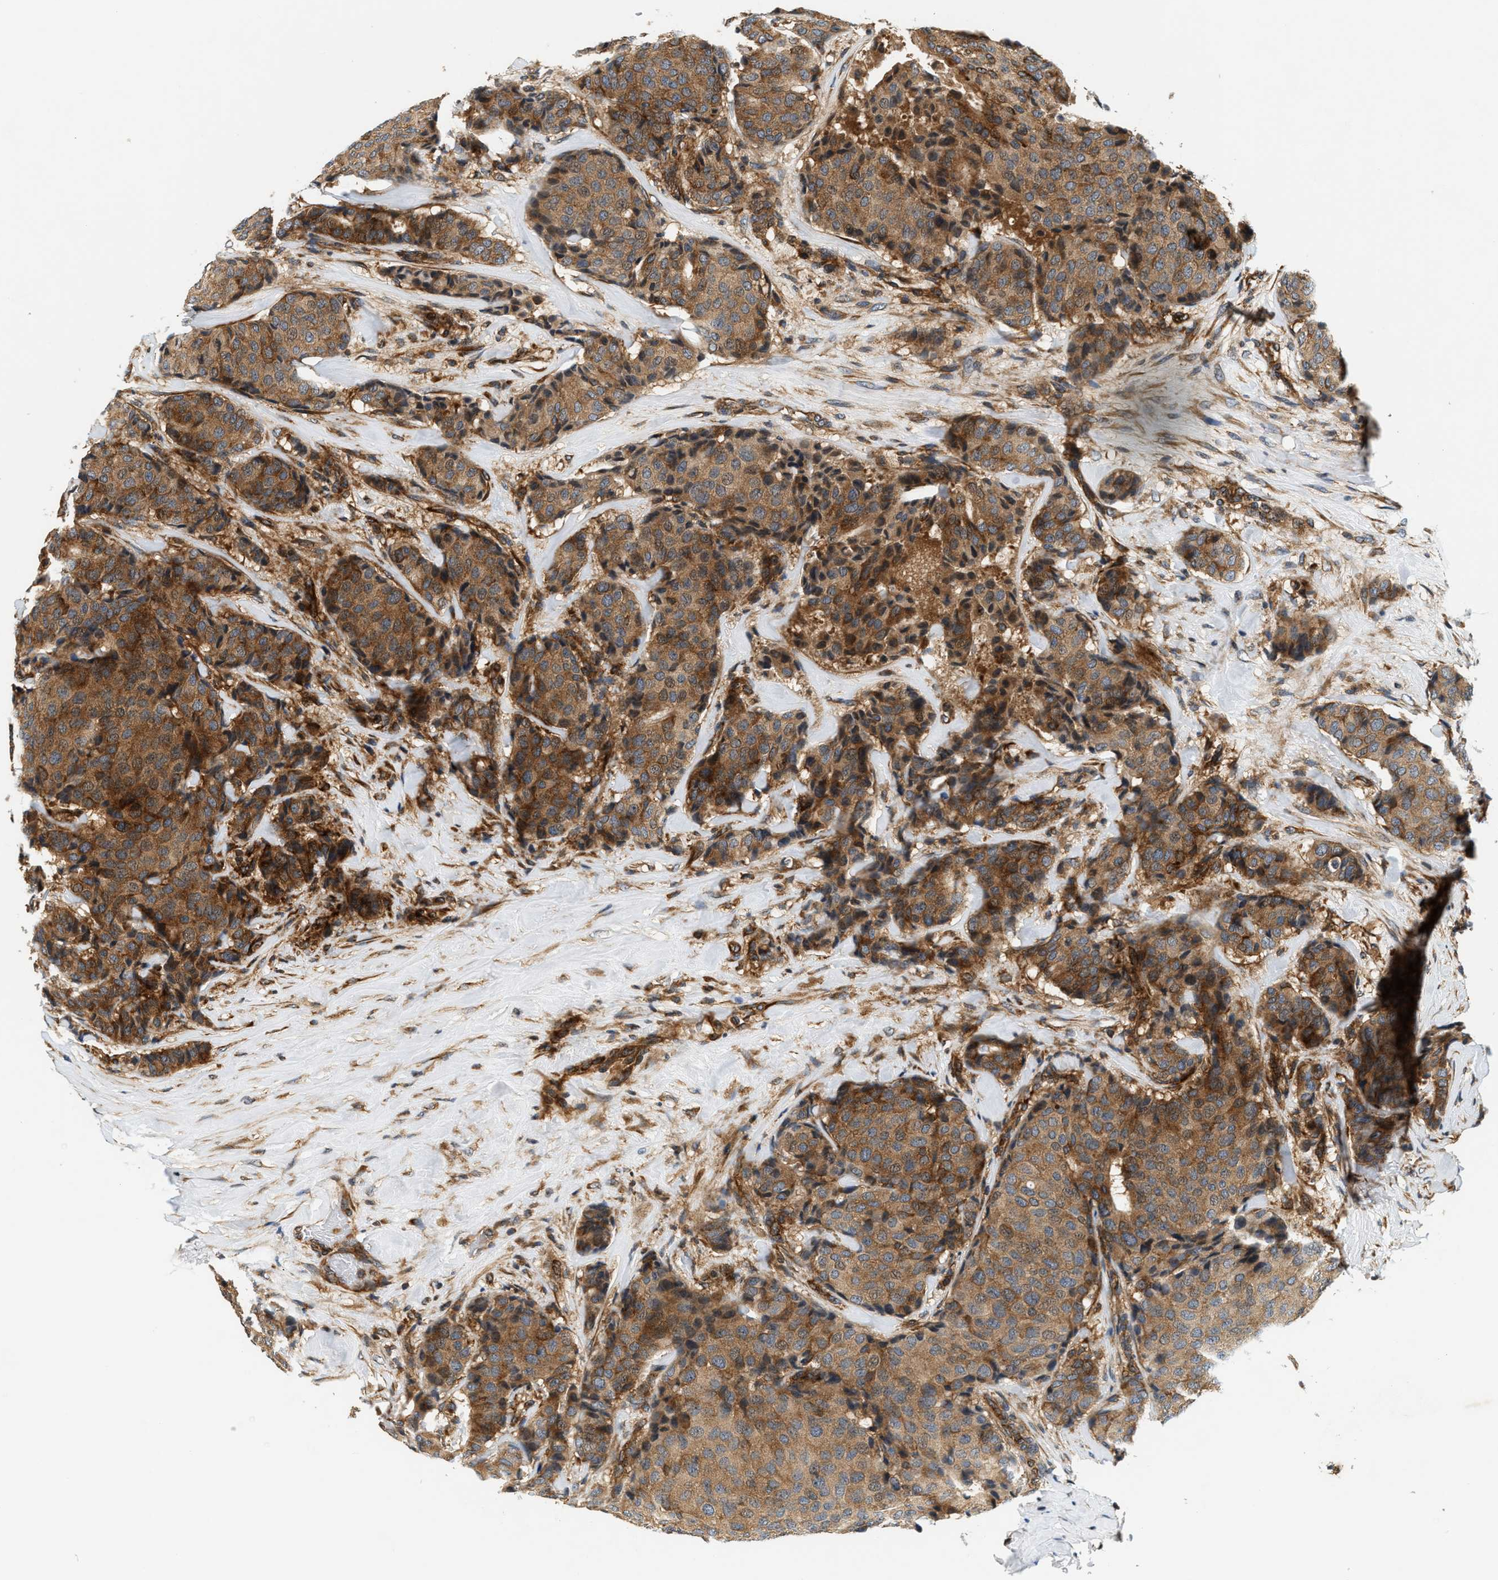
{"staining": {"intensity": "moderate", "quantity": ">75%", "location": "cytoplasmic/membranous"}, "tissue": "breast cancer", "cell_type": "Tumor cells", "image_type": "cancer", "snomed": [{"axis": "morphology", "description": "Duct carcinoma"}, {"axis": "topography", "description": "Breast"}], "caption": "Protein analysis of breast cancer (infiltrating ductal carcinoma) tissue demonstrates moderate cytoplasmic/membranous positivity in approximately >75% of tumor cells.", "gene": "SAMD9", "patient": {"sex": "female", "age": 75}}